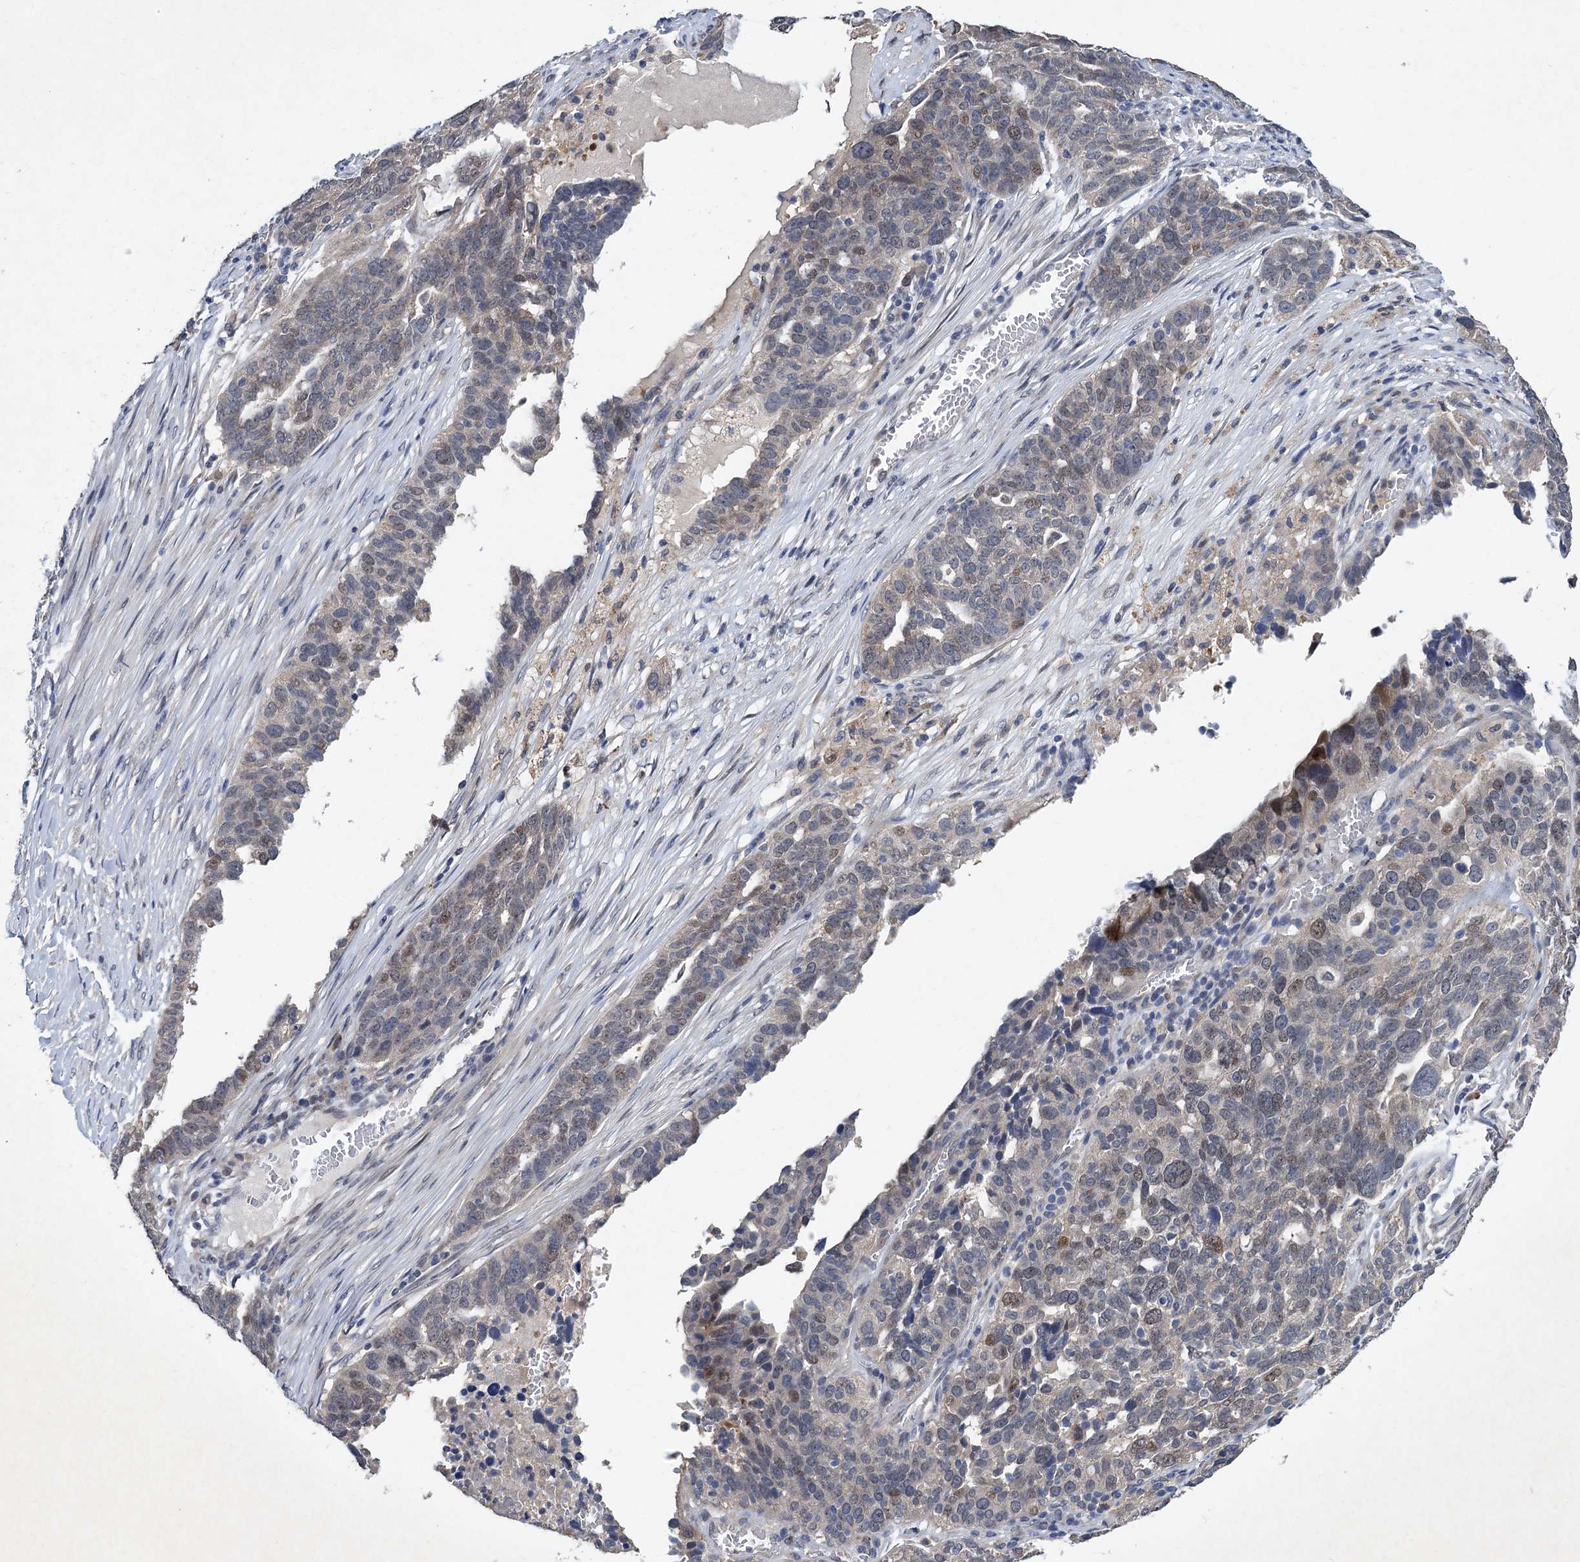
{"staining": {"intensity": "weak", "quantity": "<25%", "location": "nuclear"}, "tissue": "ovarian cancer", "cell_type": "Tumor cells", "image_type": "cancer", "snomed": [{"axis": "morphology", "description": "Cystadenocarcinoma, serous, NOS"}, {"axis": "topography", "description": "Ovary"}], "caption": "Immunohistochemical staining of ovarian cancer exhibits no significant expression in tumor cells.", "gene": "TMEM39B", "patient": {"sex": "female", "age": 59}}